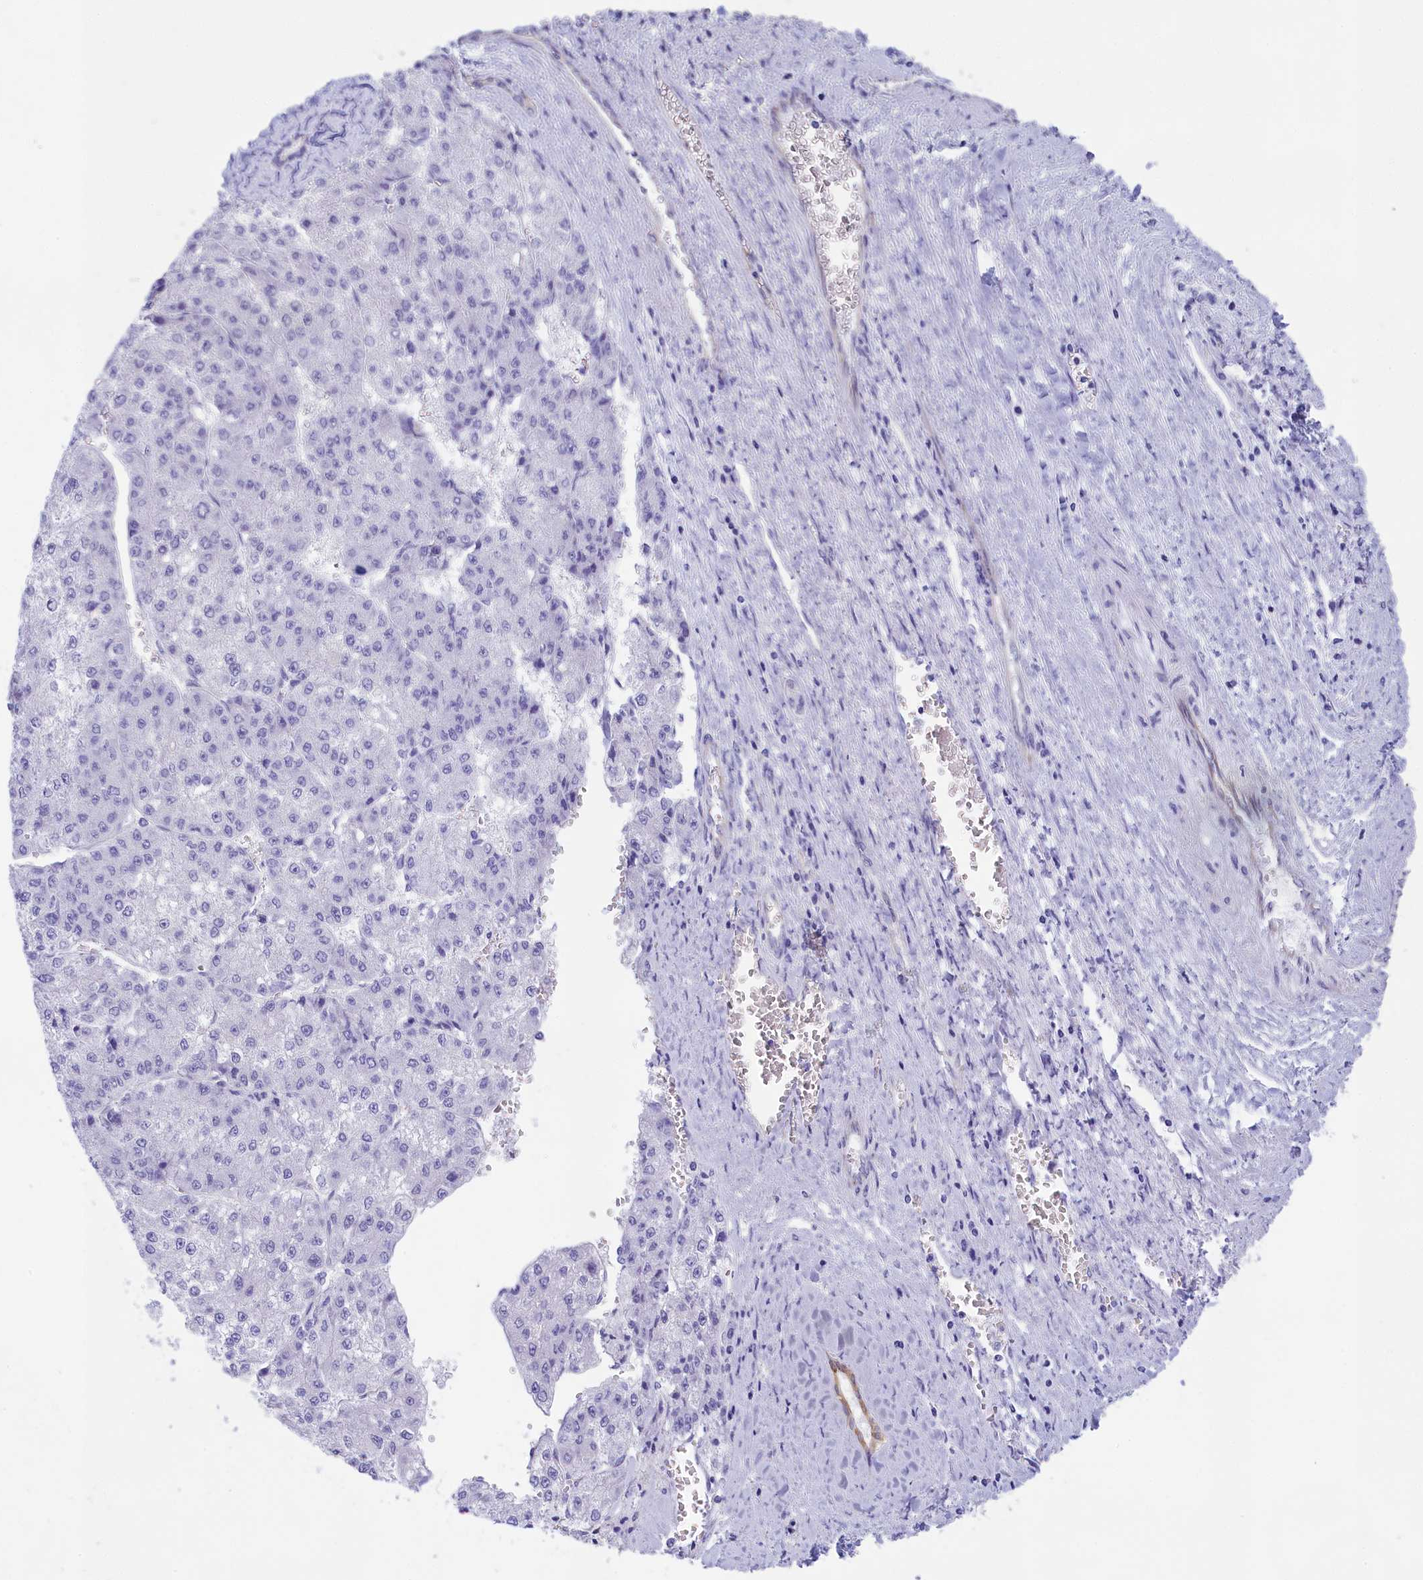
{"staining": {"intensity": "negative", "quantity": "none", "location": "none"}, "tissue": "liver cancer", "cell_type": "Tumor cells", "image_type": "cancer", "snomed": [{"axis": "morphology", "description": "Carcinoma, Hepatocellular, NOS"}, {"axis": "topography", "description": "Liver"}], "caption": "Tumor cells show no significant expression in liver cancer (hepatocellular carcinoma).", "gene": "TACSTD2", "patient": {"sex": "female", "age": 73}}